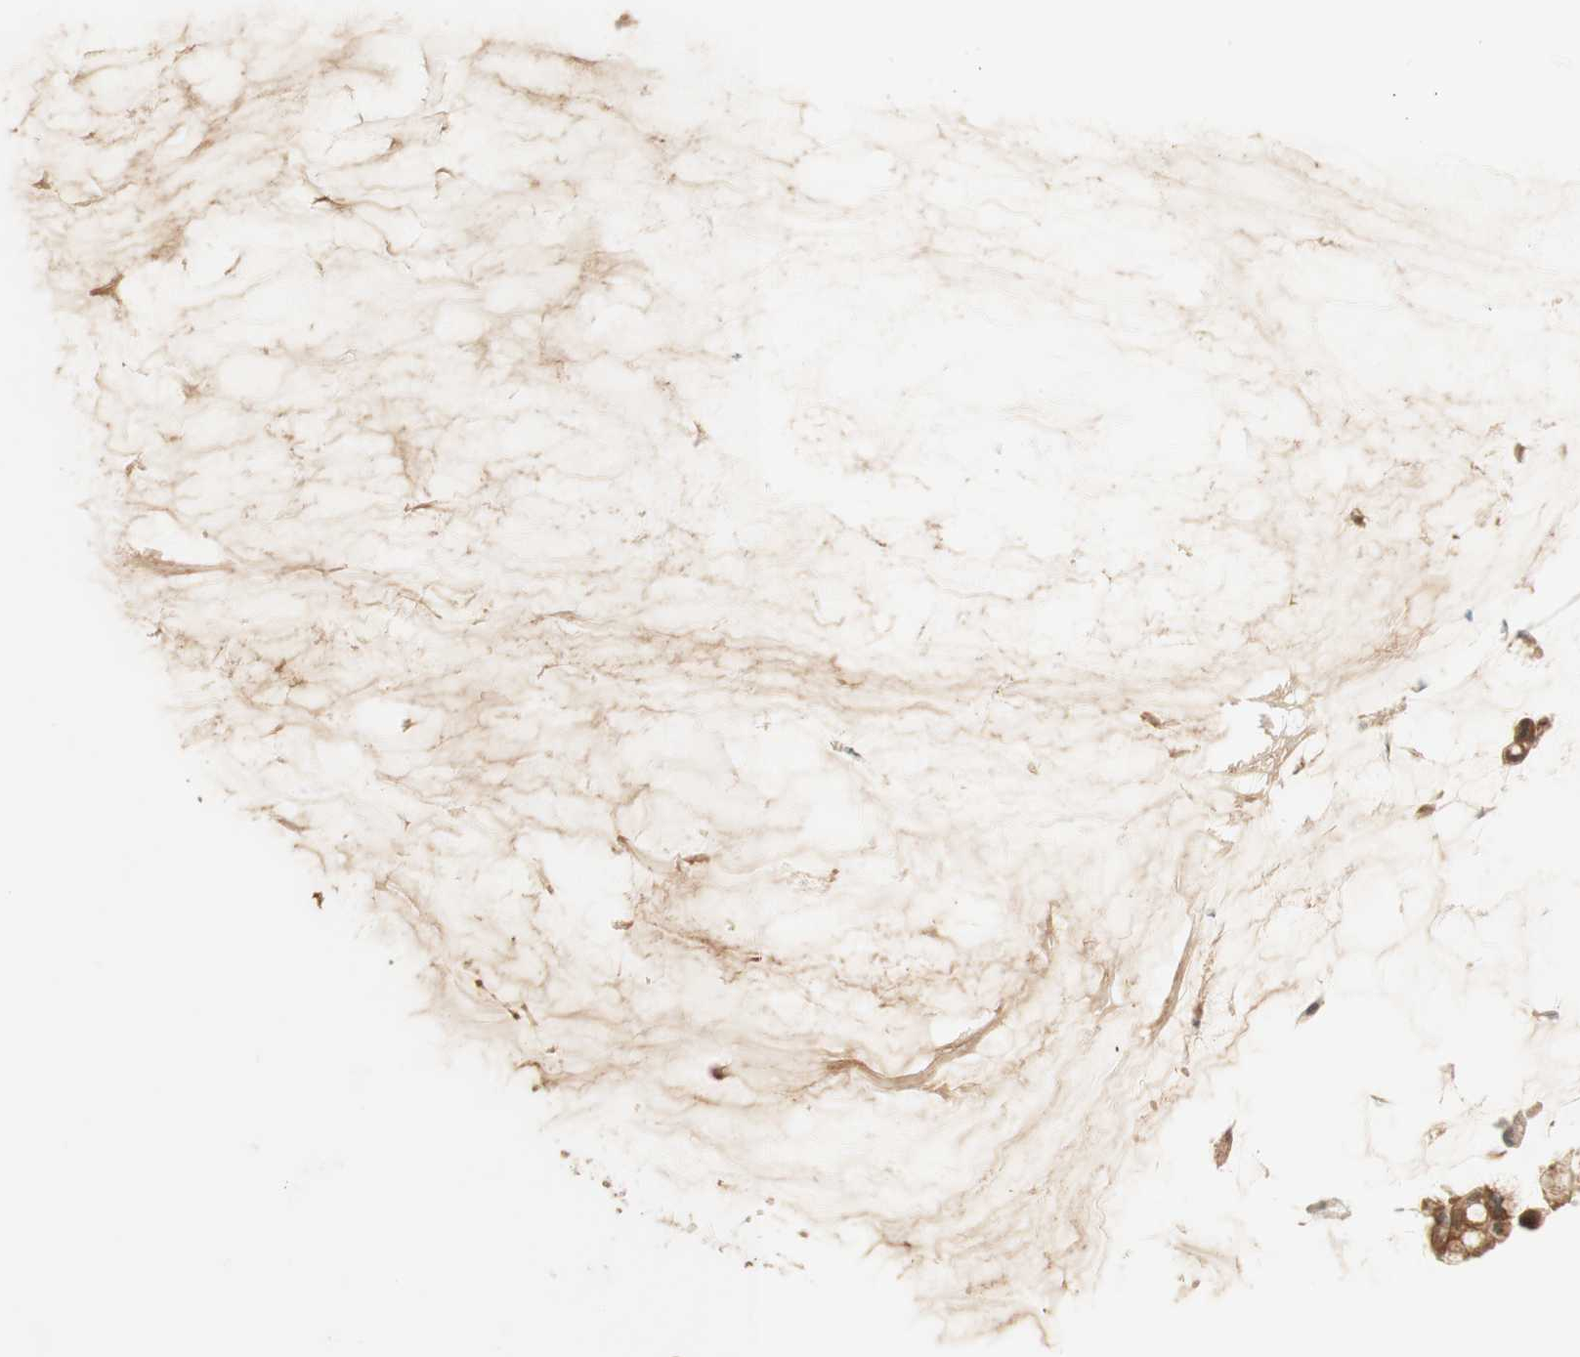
{"staining": {"intensity": "strong", "quantity": ">75%", "location": "cytoplasmic/membranous"}, "tissue": "pancreatic cancer", "cell_type": "Tumor cells", "image_type": "cancer", "snomed": [{"axis": "morphology", "description": "Adenocarcinoma, NOS"}, {"axis": "topography", "description": "Pancreas"}], "caption": "Immunohistochemistry of pancreatic adenocarcinoma exhibits high levels of strong cytoplasmic/membranous expression in about >75% of tumor cells.", "gene": "SPINT2", "patient": {"sex": "male", "age": 41}}